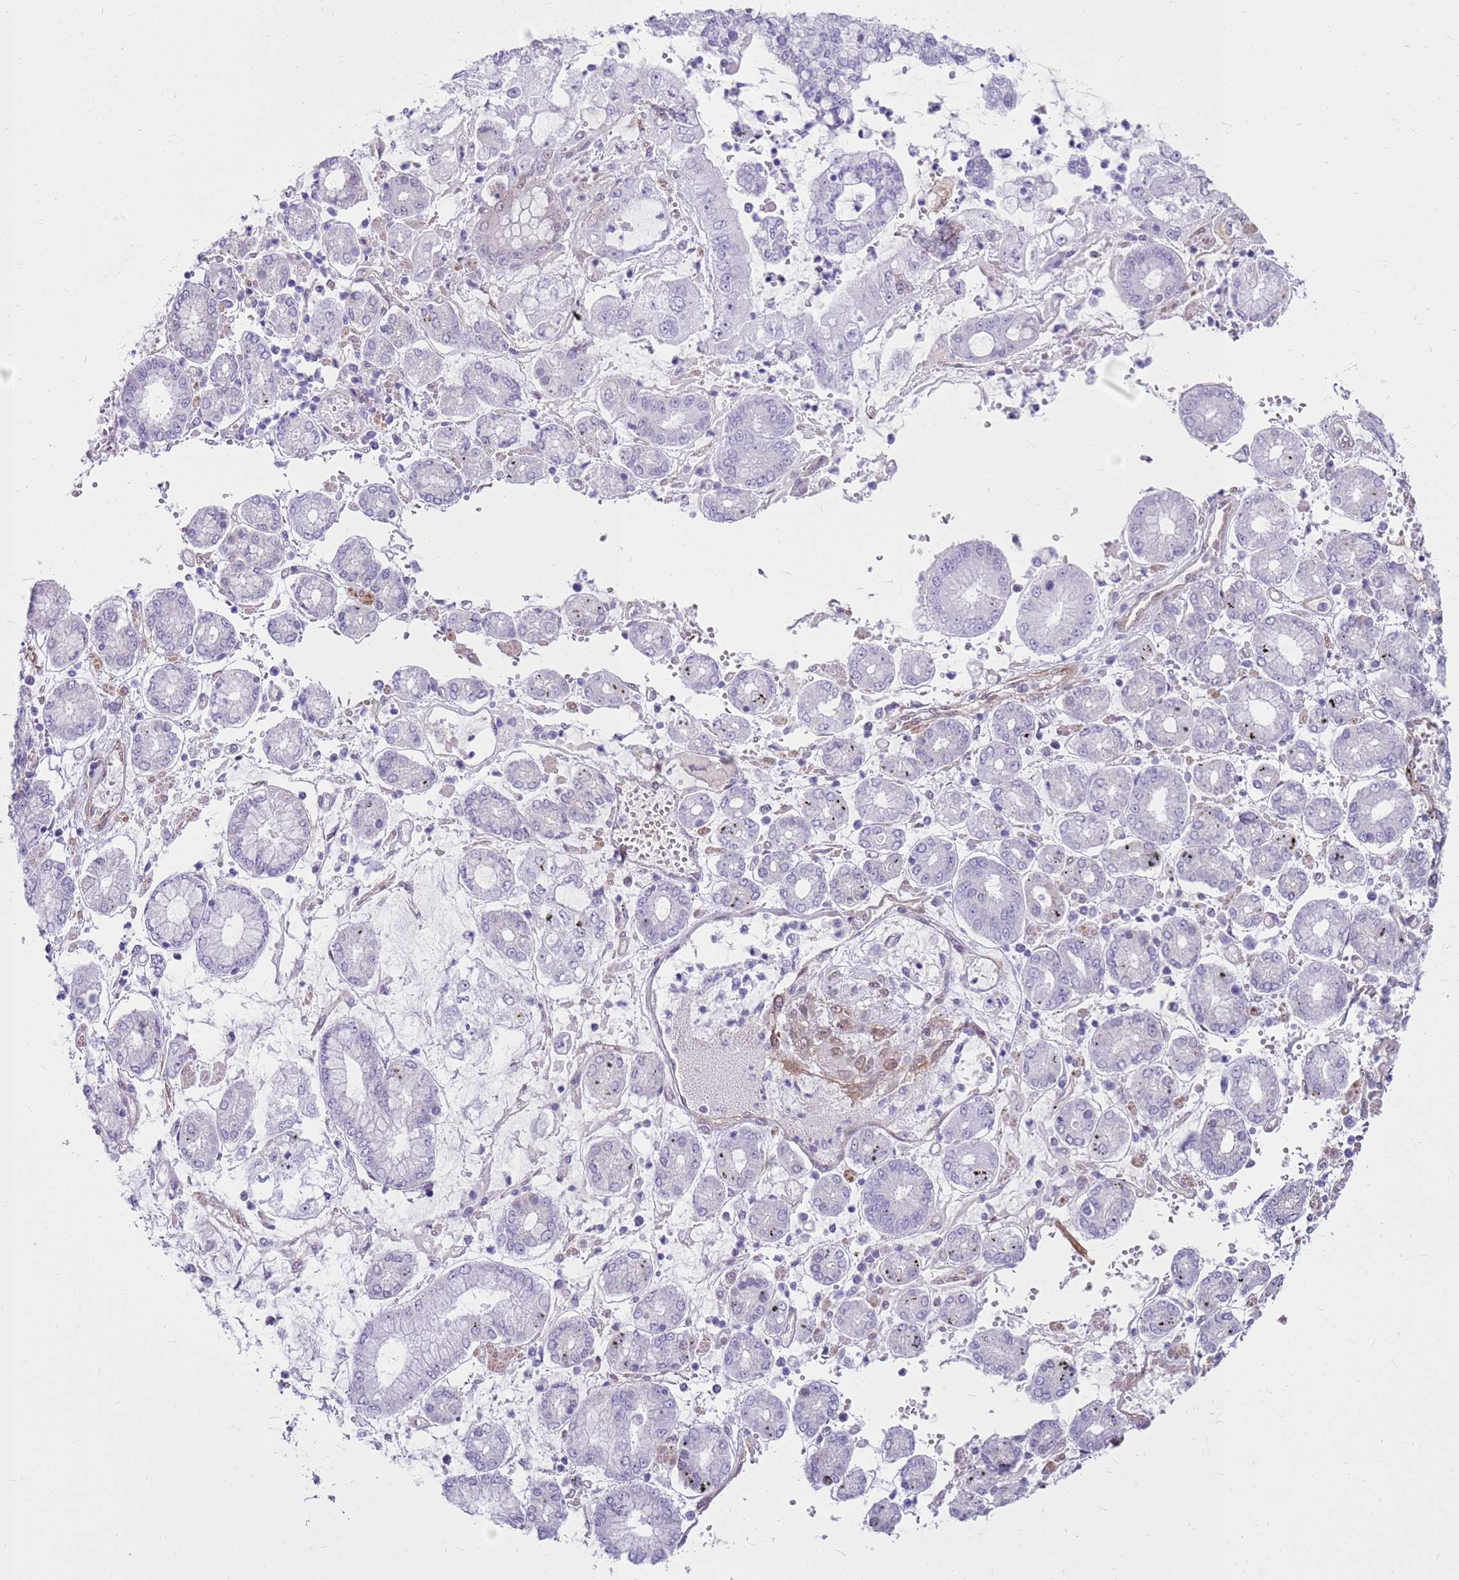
{"staining": {"intensity": "negative", "quantity": "none", "location": "none"}, "tissue": "stomach cancer", "cell_type": "Tumor cells", "image_type": "cancer", "snomed": [{"axis": "morphology", "description": "Adenocarcinoma, NOS"}, {"axis": "topography", "description": "Stomach"}], "caption": "Protein analysis of stomach adenocarcinoma shows no significant expression in tumor cells.", "gene": "HSPB1", "patient": {"sex": "male", "age": 76}}